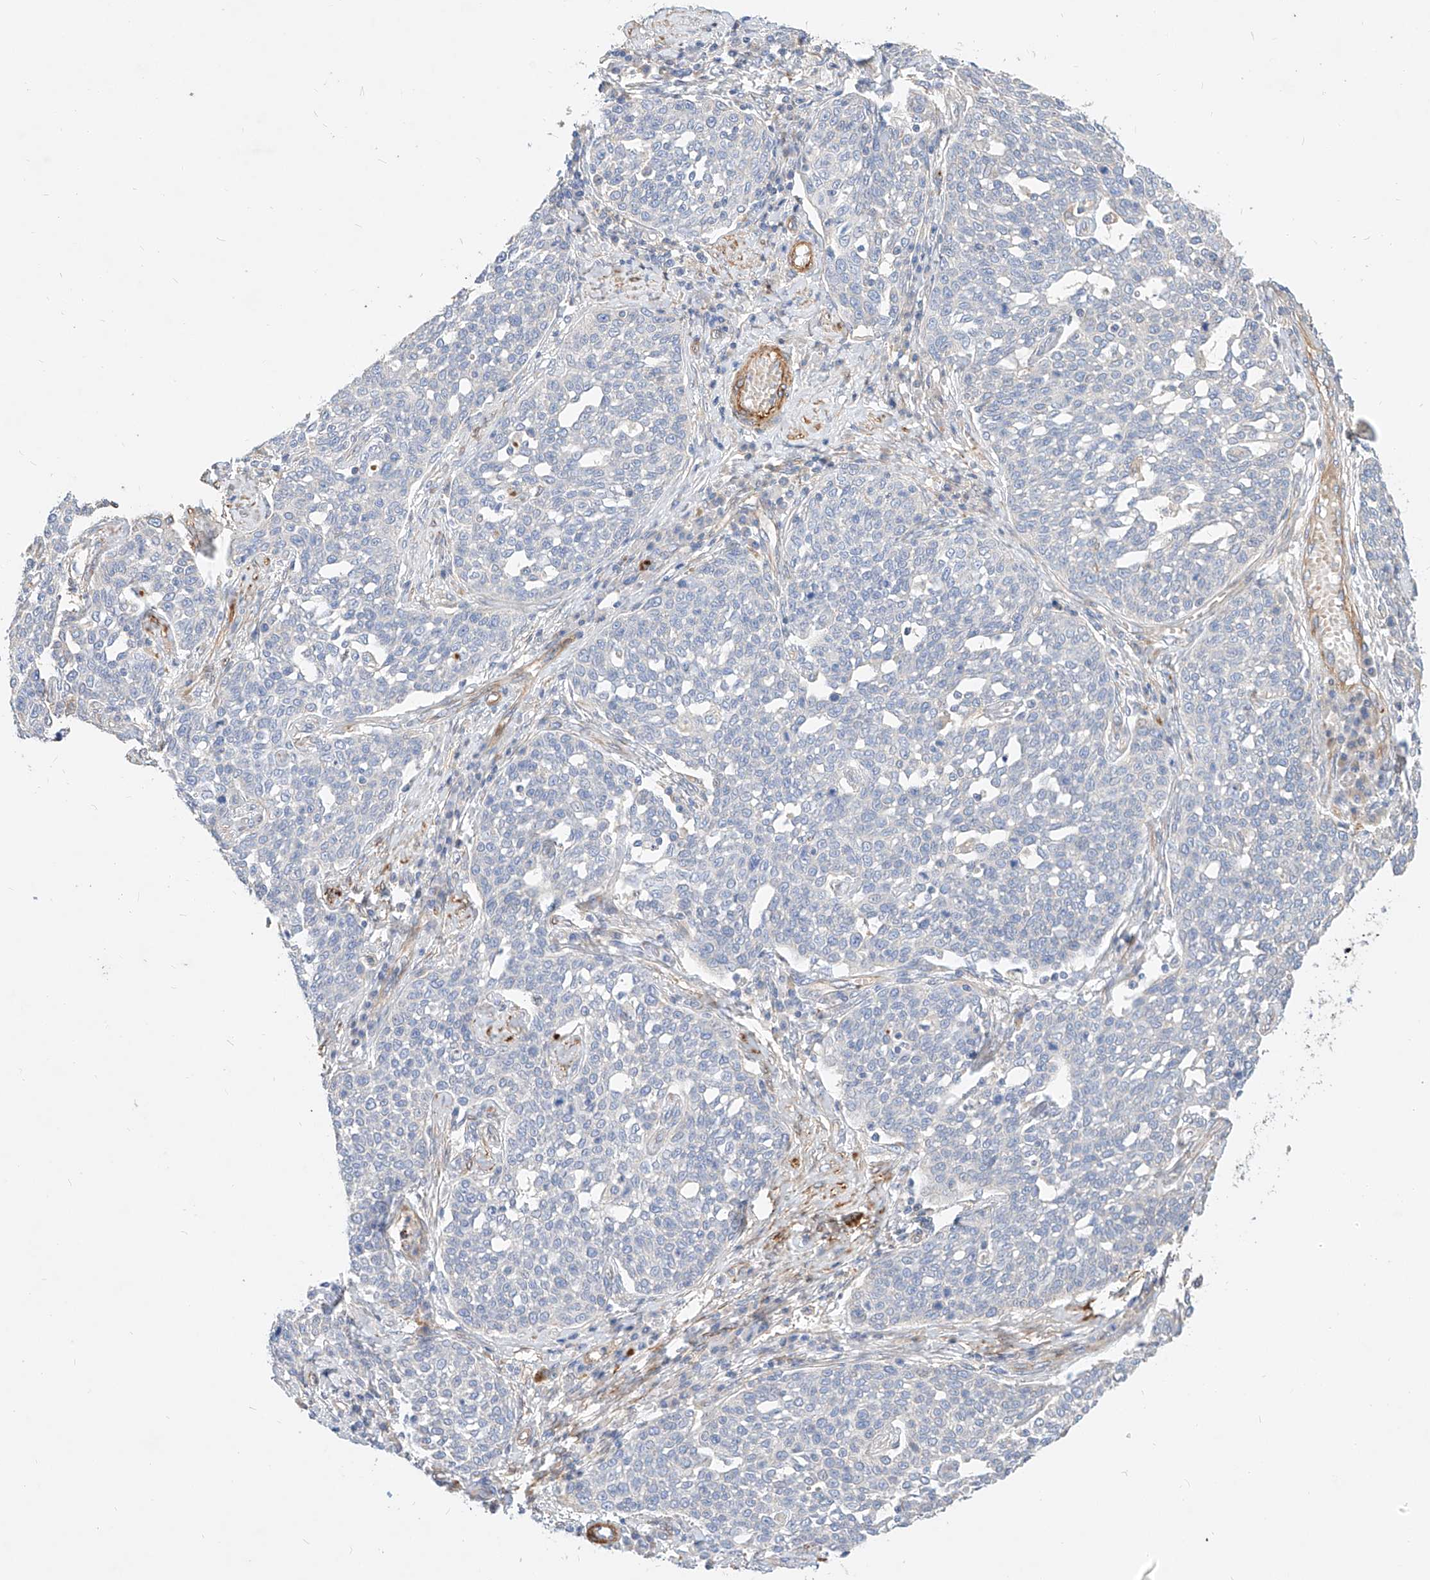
{"staining": {"intensity": "negative", "quantity": "none", "location": "none"}, "tissue": "cervical cancer", "cell_type": "Tumor cells", "image_type": "cancer", "snomed": [{"axis": "morphology", "description": "Squamous cell carcinoma, NOS"}, {"axis": "topography", "description": "Cervix"}], "caption": "Immunohistochemistry (IHC) of squamous cell carcinoma (cervical) demonstrates no positivity in tumor cells.", "gene": "KCNH5", "patient": {"sex": "female", "age": 34}}